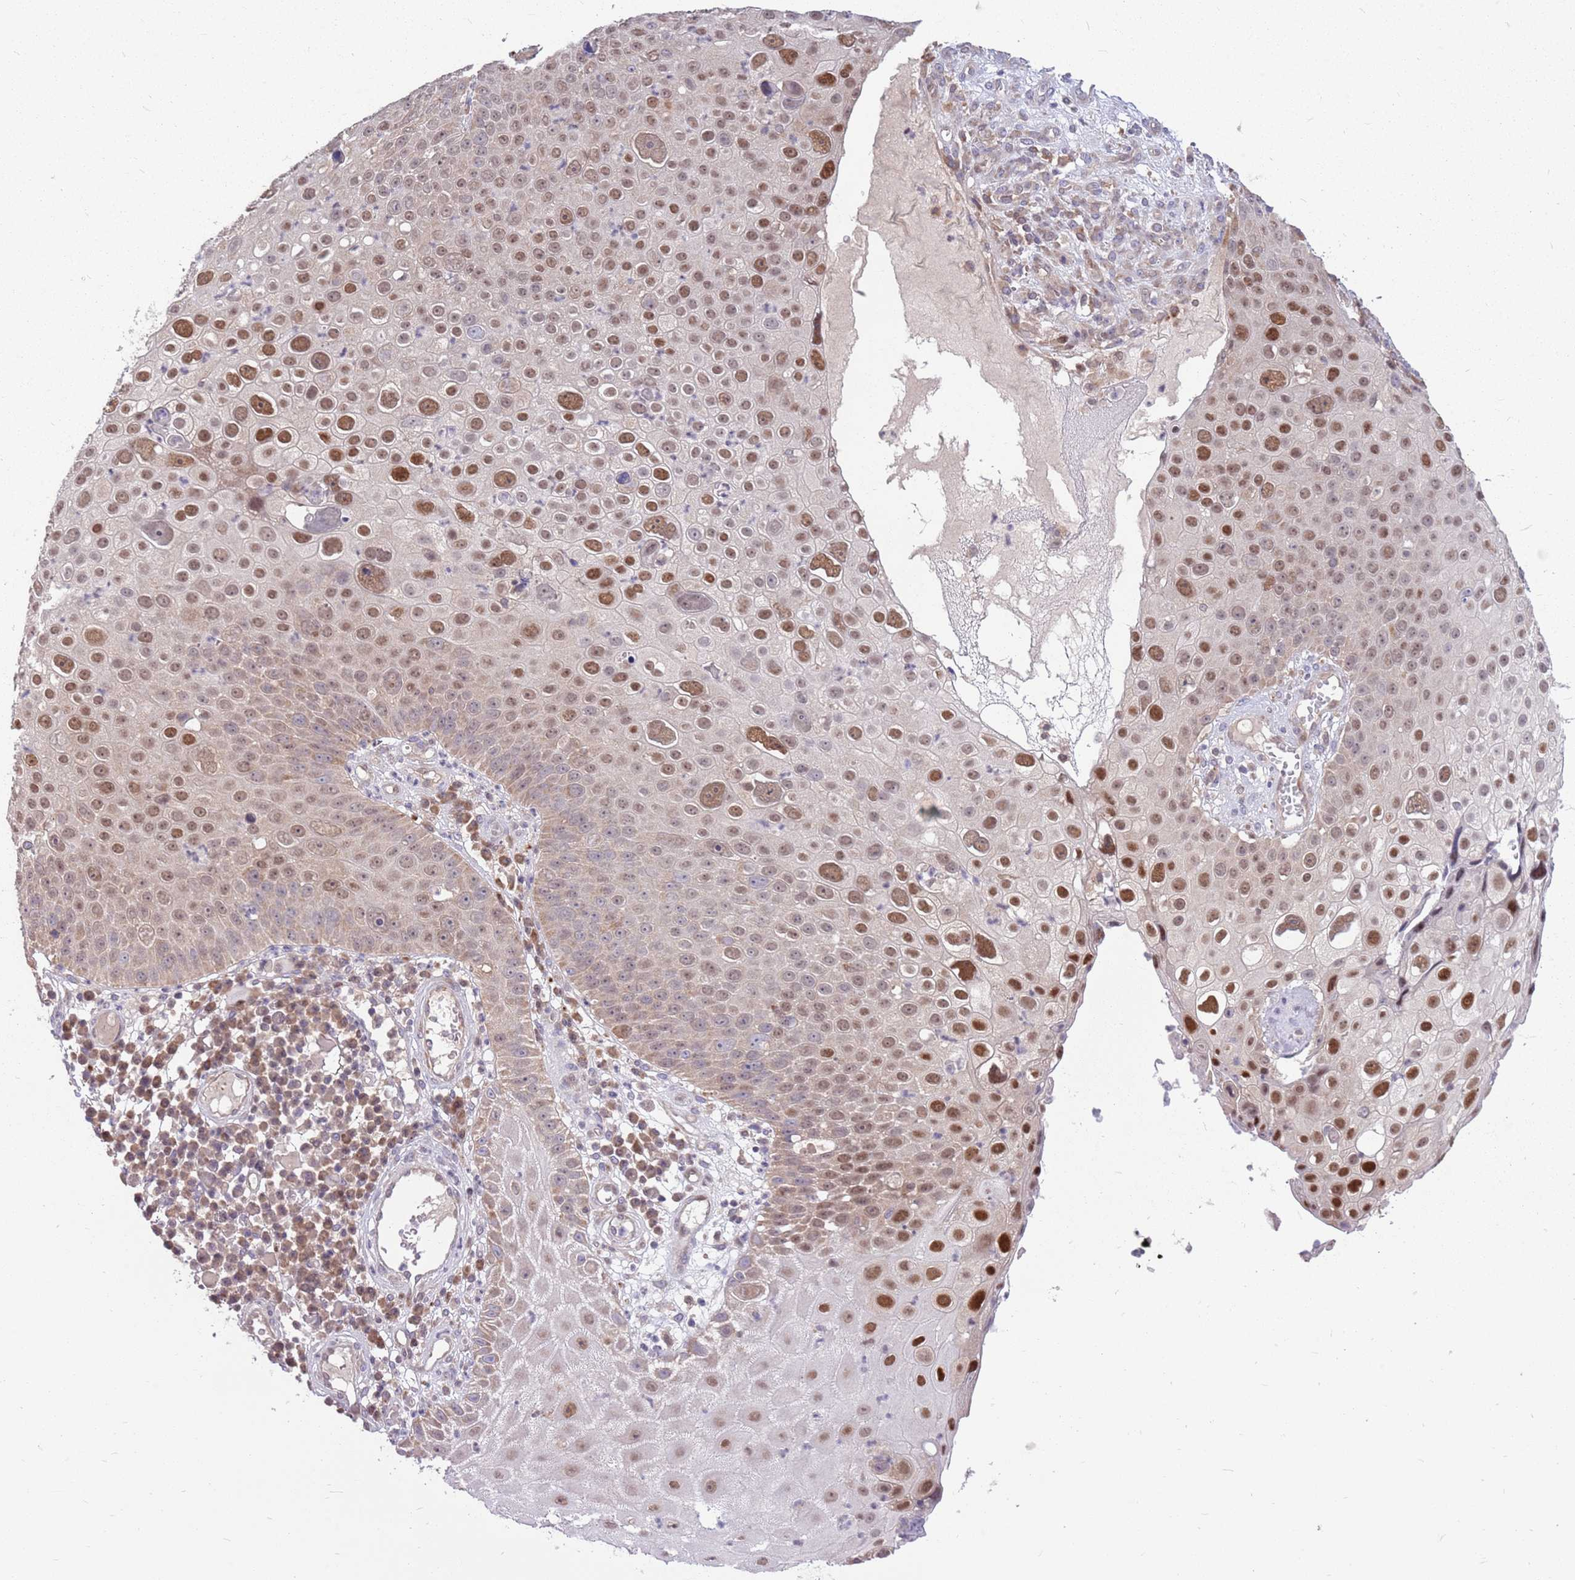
{"staining": {"intensity": "moderate", "quantity": ">75%", "location": "nuclear"}, "tissue": "skin cancer", "cell_type": "Tumor cells", "image_type": "cancer", "snomed": [{"axis": "morphology", "description": "Squamous cell carcinoma, NOS"}, {"axis": "topography", "description": "Skin"}], "caption": "Protein expression analysis of skin cancer (squamous cell carcinoma) demonstrates moderate nuclear expression in approximately >75% of tumor cells.", "gene": "PPP1R27", "patient": {"sex": "male", "age": 71}}